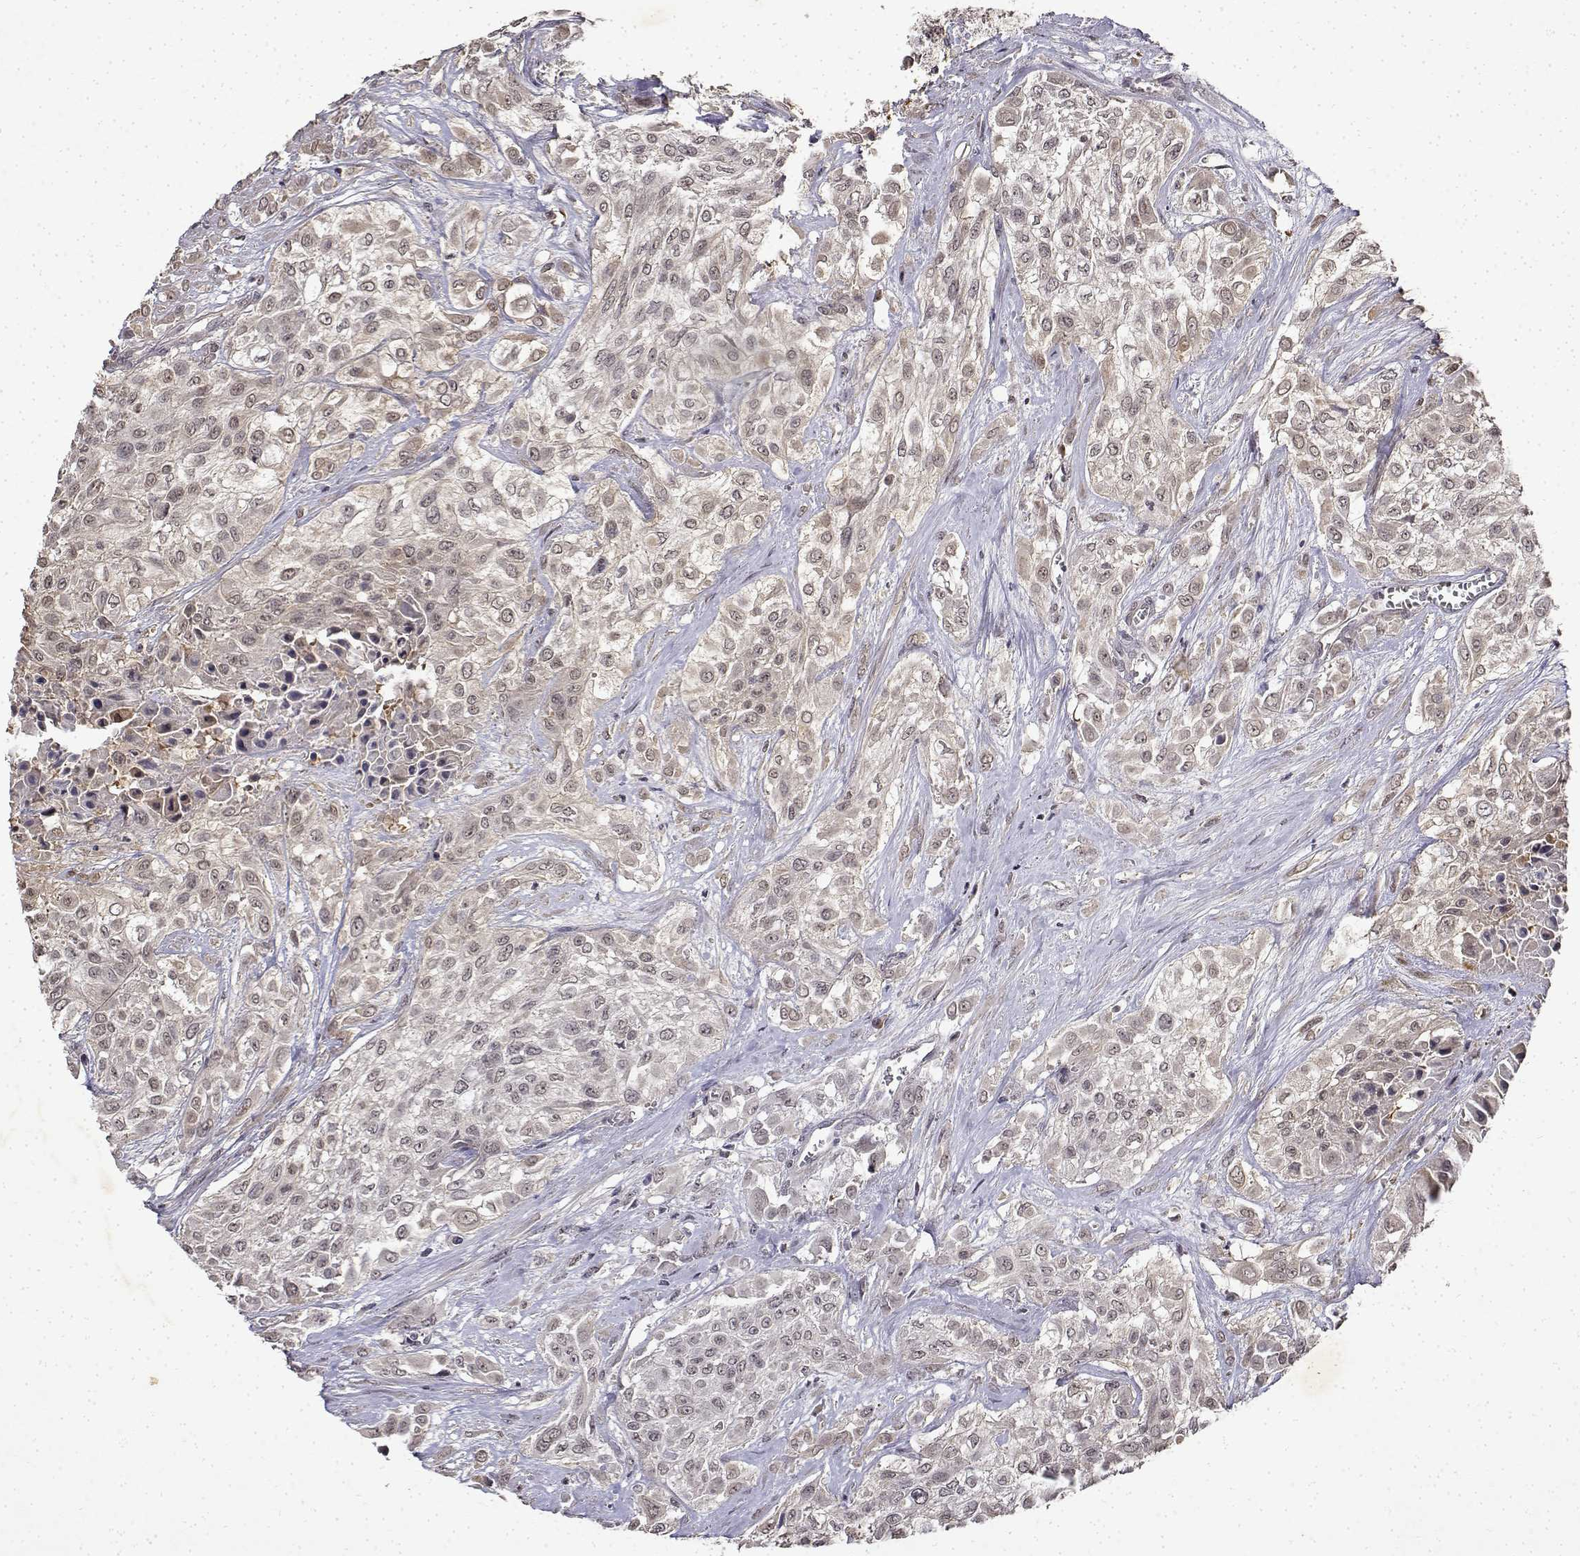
{"staining": {"intensity": "weak", "quantity": "<25%", "location": "cytoplasmic/membranous"}, "tissue": "urothelial cancer", "cell_type": "Tumor cells", "image_type": "cancer", "snomed": [{"axis": "morphology", "description": "Urothelial carcinoma, High grade"}, {"axis": "topography", "description": "Urinary bladder"}], "caption": "There is no significant staining in tumor cells of urothelial cancer.", "gene": "BDNF", "patient": {"sex": "male", "age": 57}}